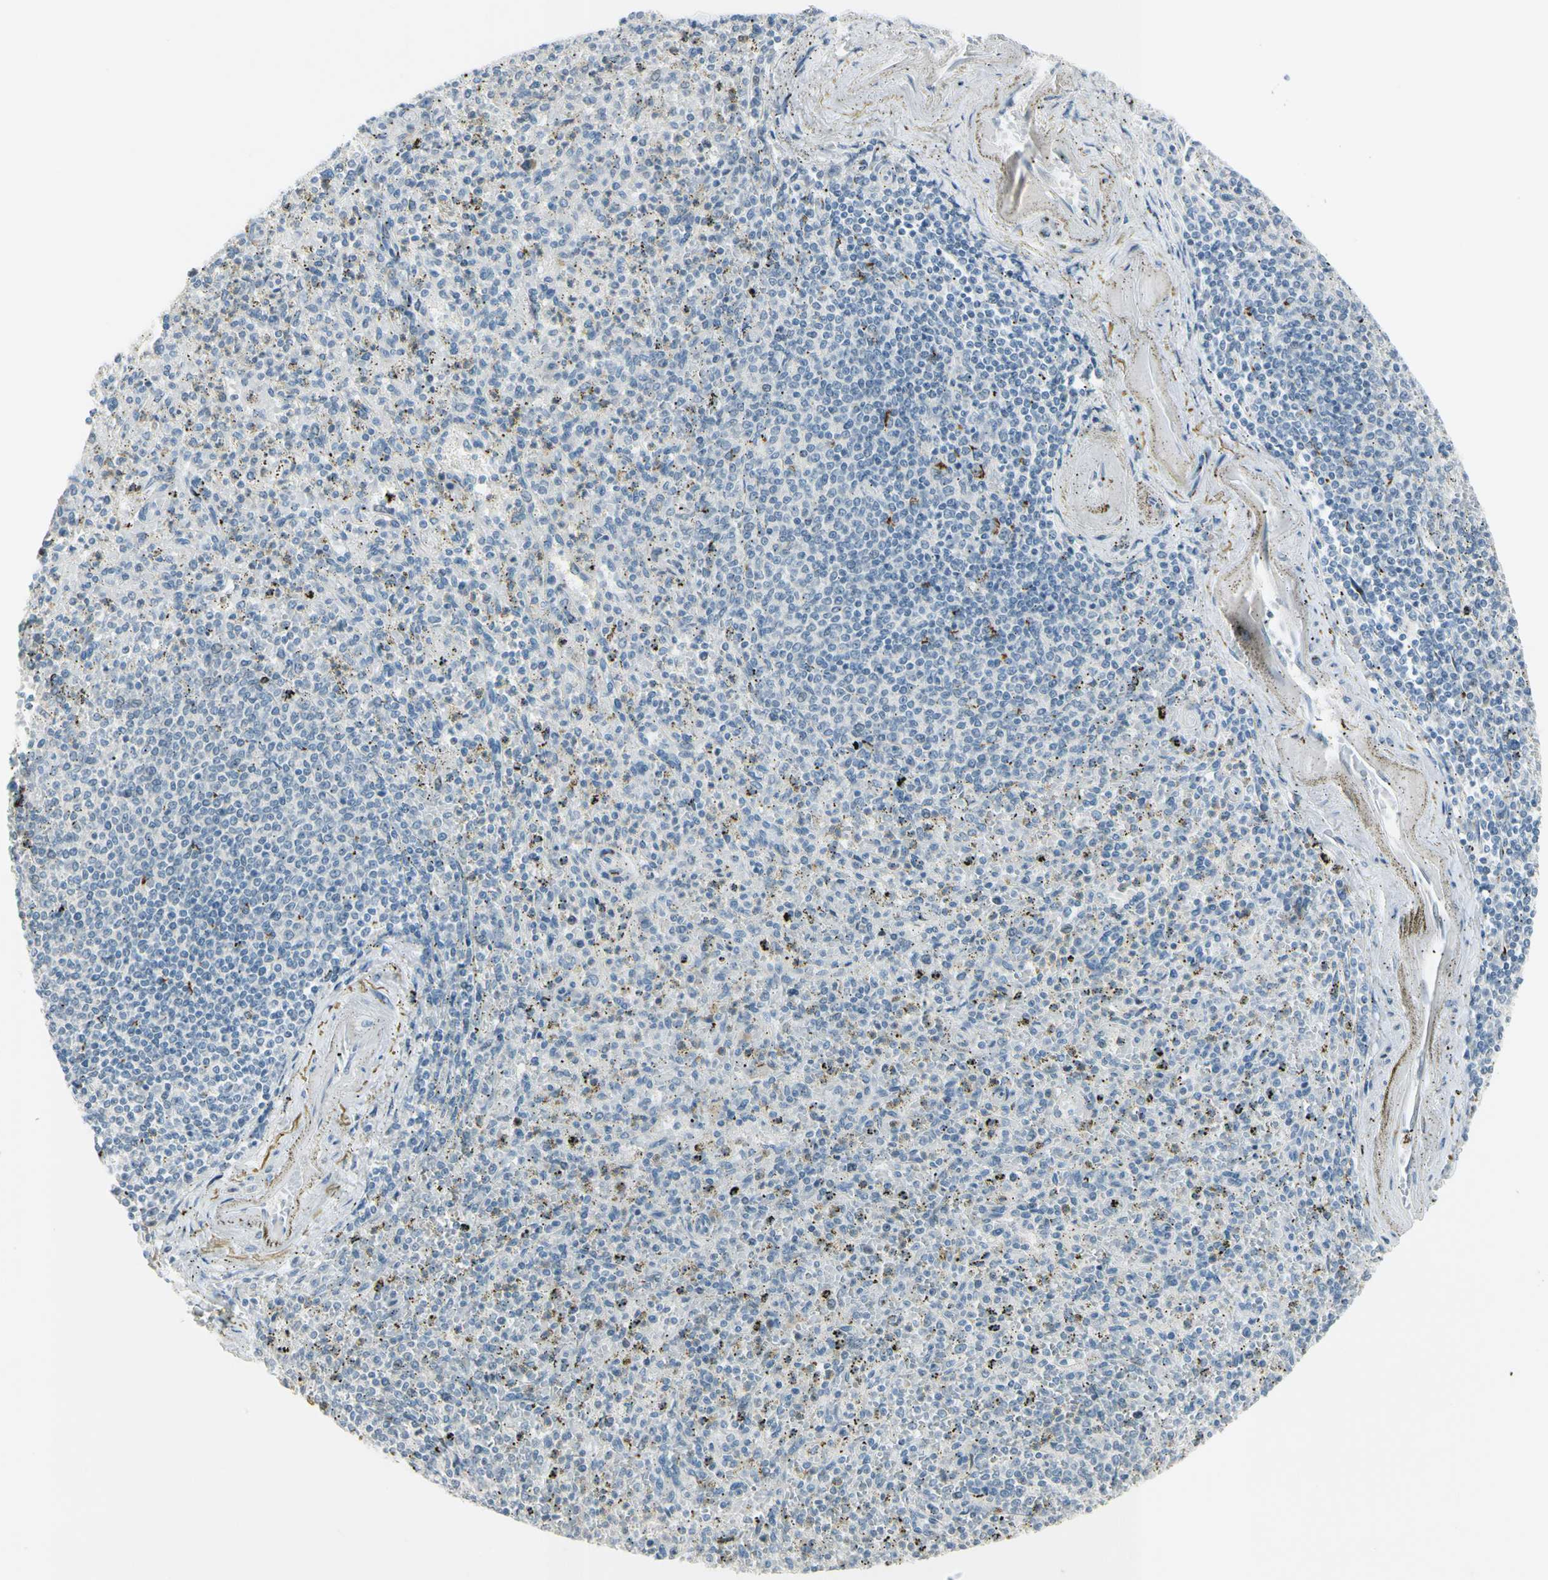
{"staining": {"intensity": "negative", "quantity": "none", "location": "none"}, "tissue": "spleen", "cell_type": "Cells in red pulp", "image_type": "normal", "snomed": [{"axis": "morphology", "description": "Normal tissue, NOS"}, {"axis": "topography", "description": "Spleen"}], "caption": "Protein analysis of unremarkable spleen reveals no significant expression in cells in red pulp. (Stains: DAB immunohistochemistry with hematoxylin counter stain, Microscopy: brightfield microscopy at high magnification).", "gene": "B4GALNT1", "patient": {"sex": "male", "age": 72}}